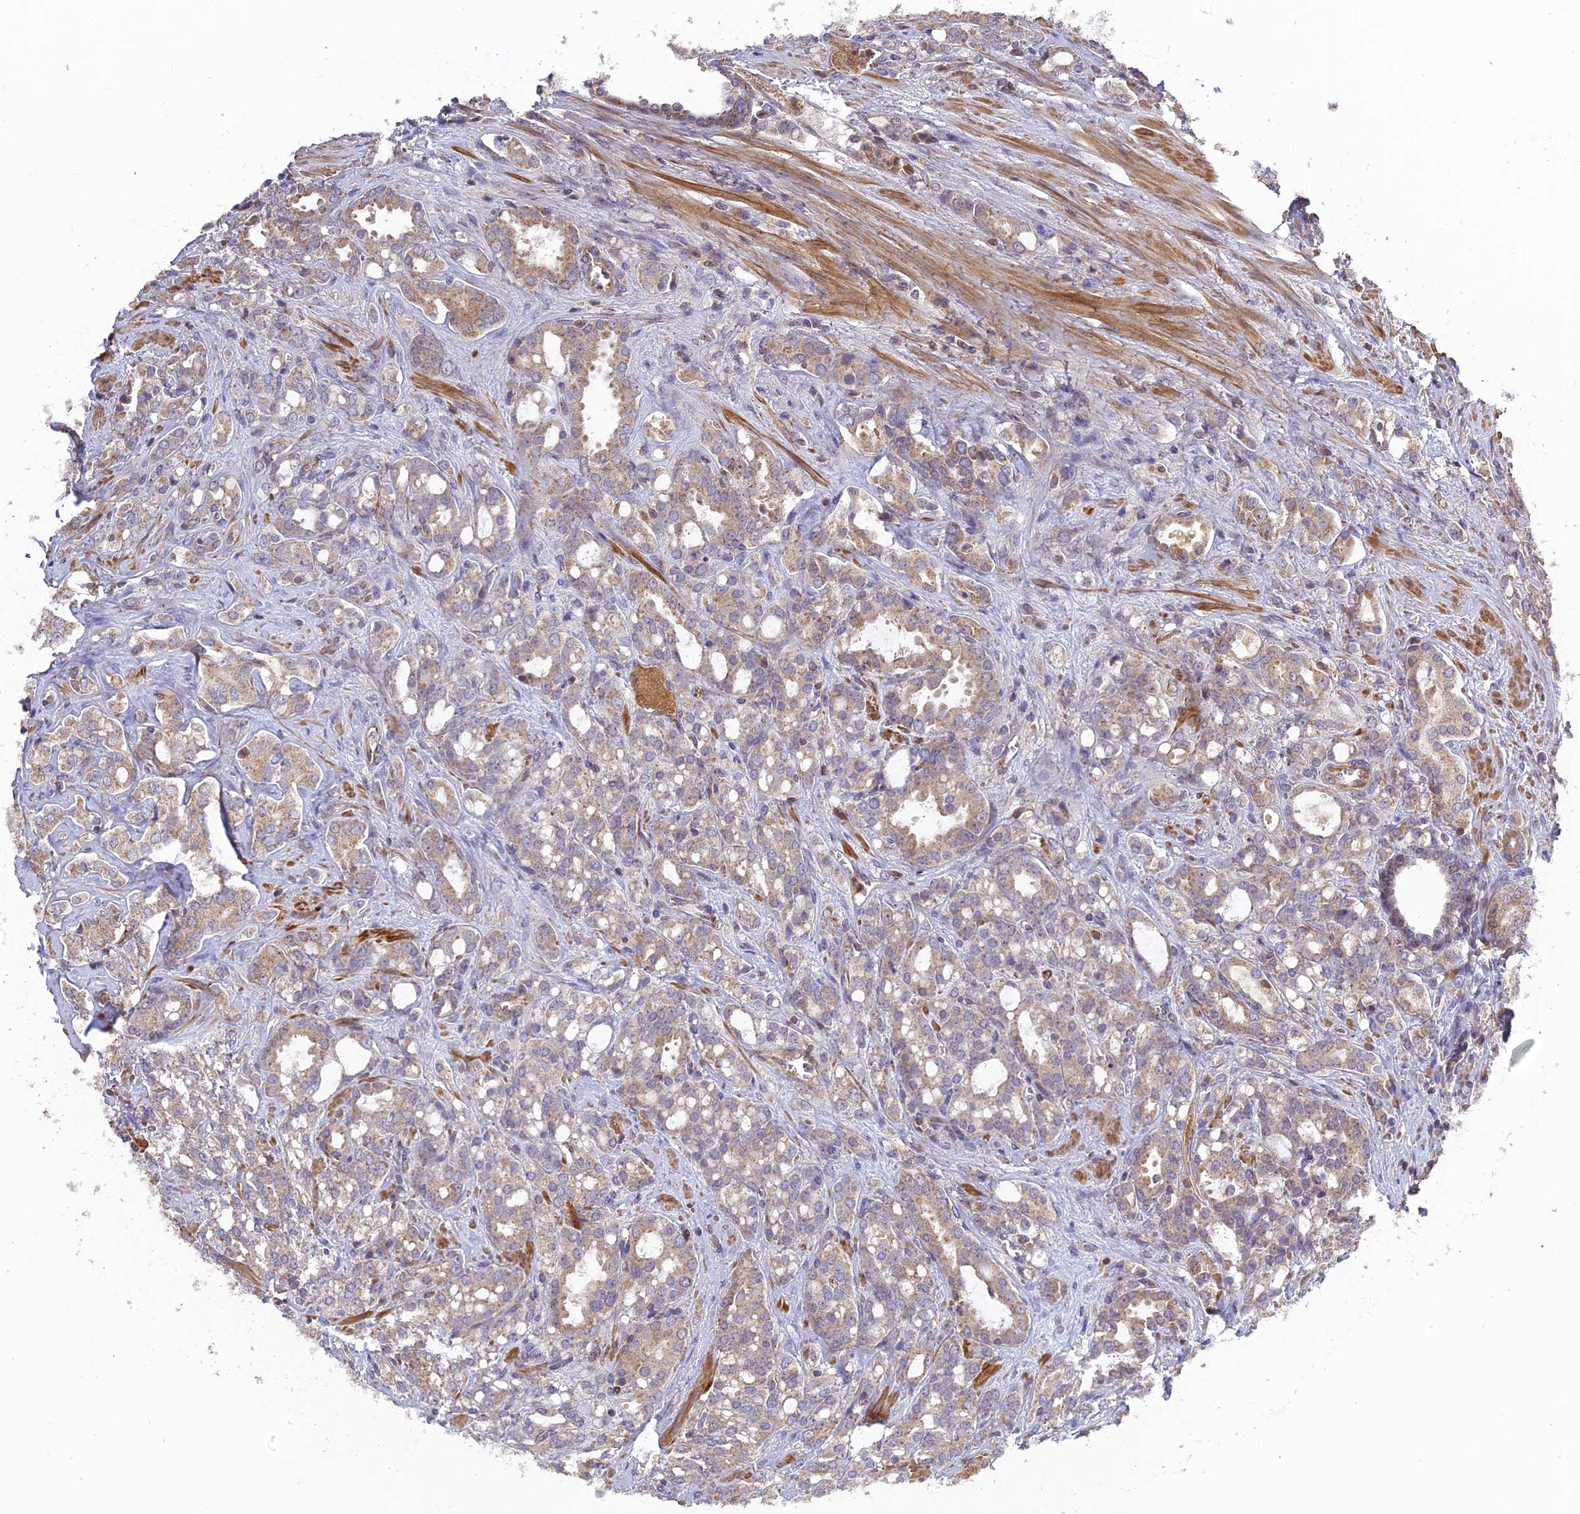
{"staining": {"intensity": "weak", "quantity": ">75%", "location": "cytoplasmic/membranous"}, "tissue": "prostate cancer", "cell_type": "Tumor cells", "image_type": "cancer", "snomed": [{"axis": "morphology", "description": "Adenocarcinoma, High grade"}, {"axis": "topography", "description": "Prostate"}], "caption": "High-magnification brightfield microscopy of prostate cancer (adenocarcinoma (high-grade)) stained with DAB (brown) and counterstained with hematoxylin (blue). tumor cells exhibit weak cytoplasmic/membranous staining is present in about>75% of cells.", "gene": "RPIA", "patient": {"sex": "male", "age": 72}}